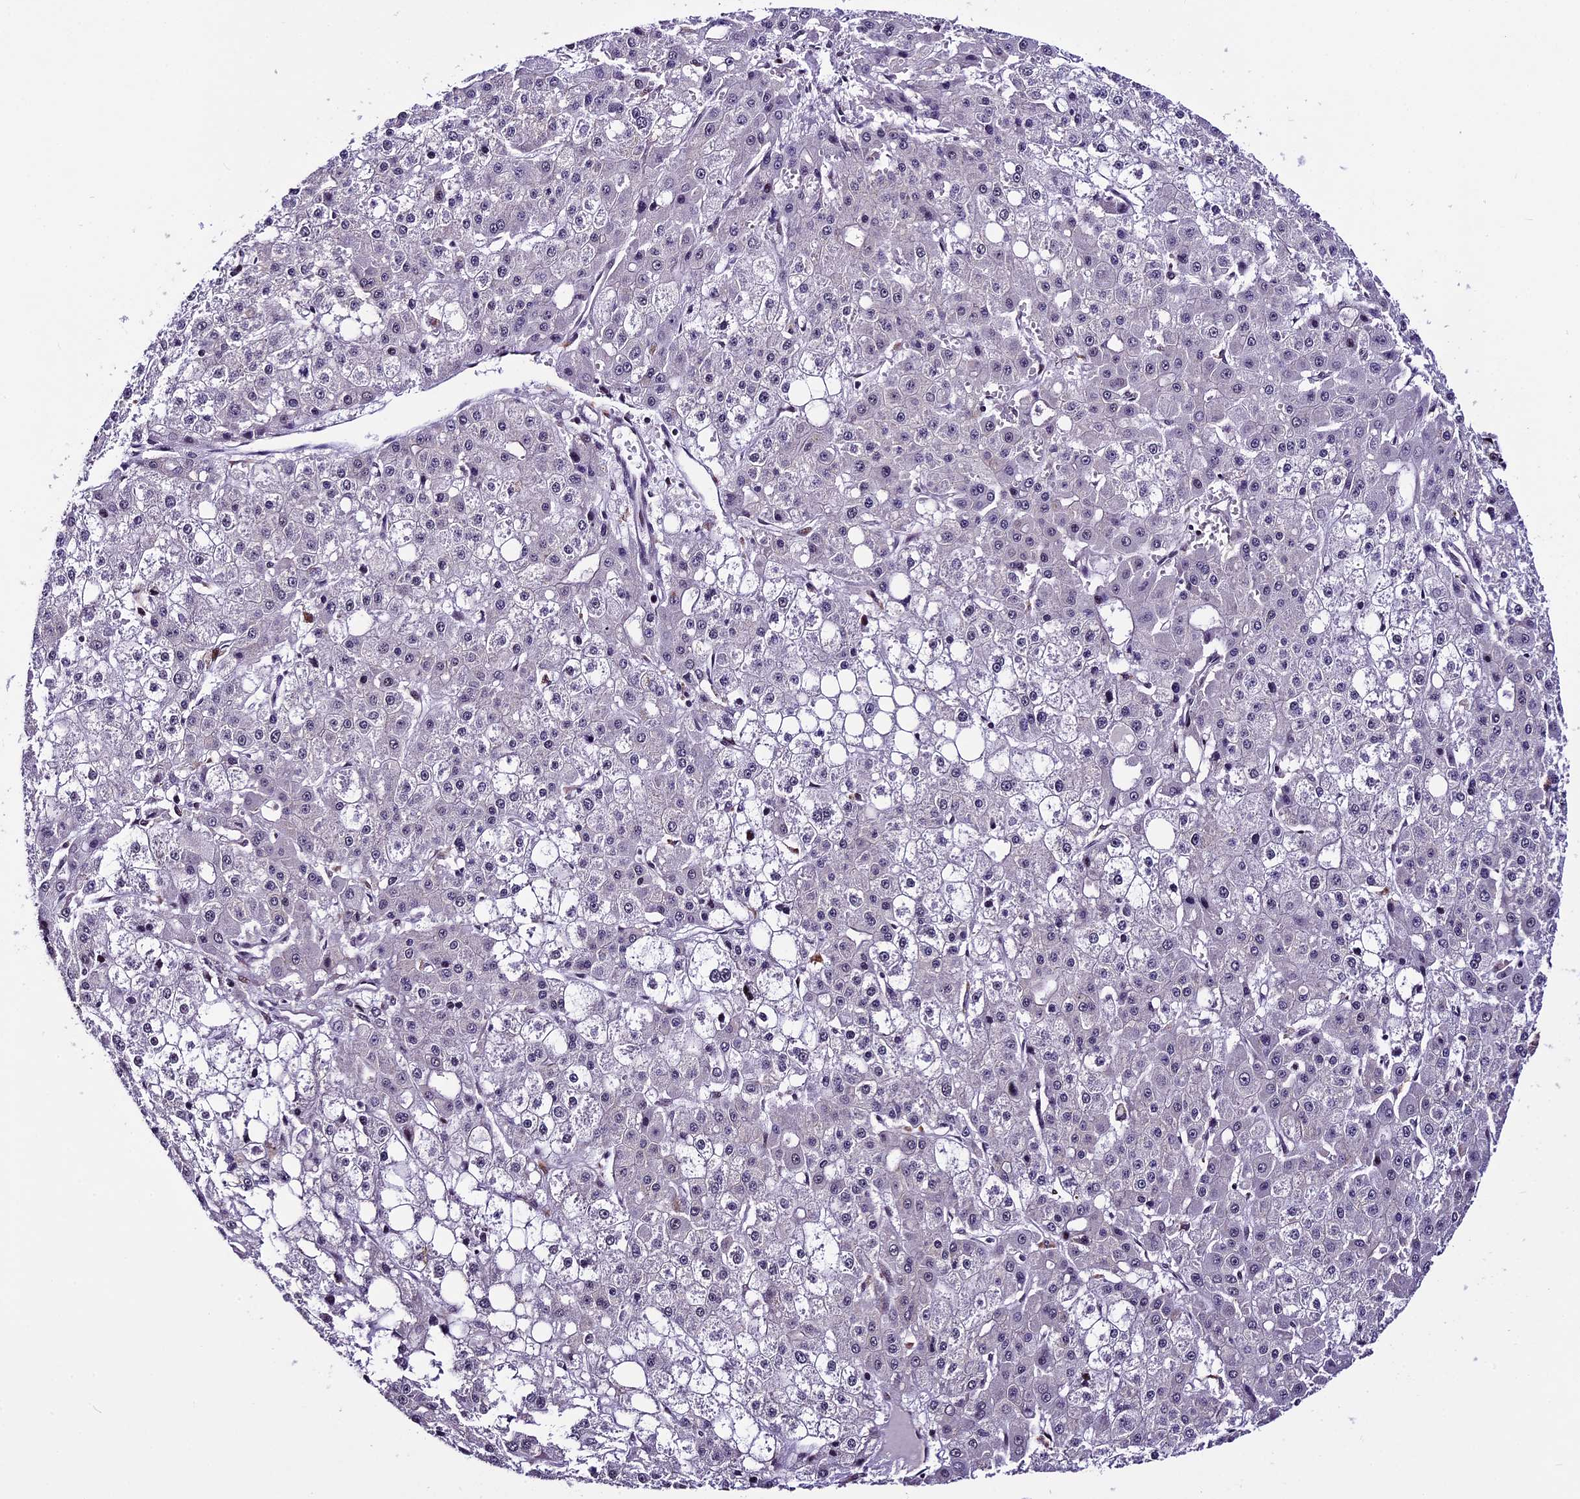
{"staining": {"intensity": "moderate", "quantity": "<25%", "location": "nuclear"}, "tissue": "liver cancer", "cell_type": "Tumor cells", "image_type": "cancer", "snomed": [{"axis": "morphology", "description": "Carcinoma, Hepatocellular, NOS"}, {"axis": "topography", "description": "Liver"}], "caption": "Immunohistochemistry (IHC) staining of liver cancer, which exhibits low levels of moderate nuclear positivity in approximately <25% of tumor cells indicating moderate nuclear protein staining. The staining was performed using DAB (brown) for protein detection and nuclei were counterstained in hematoxylin (blue).", "gene": "TCP11L2", "patient": {"sex": "male", "age": 47}}